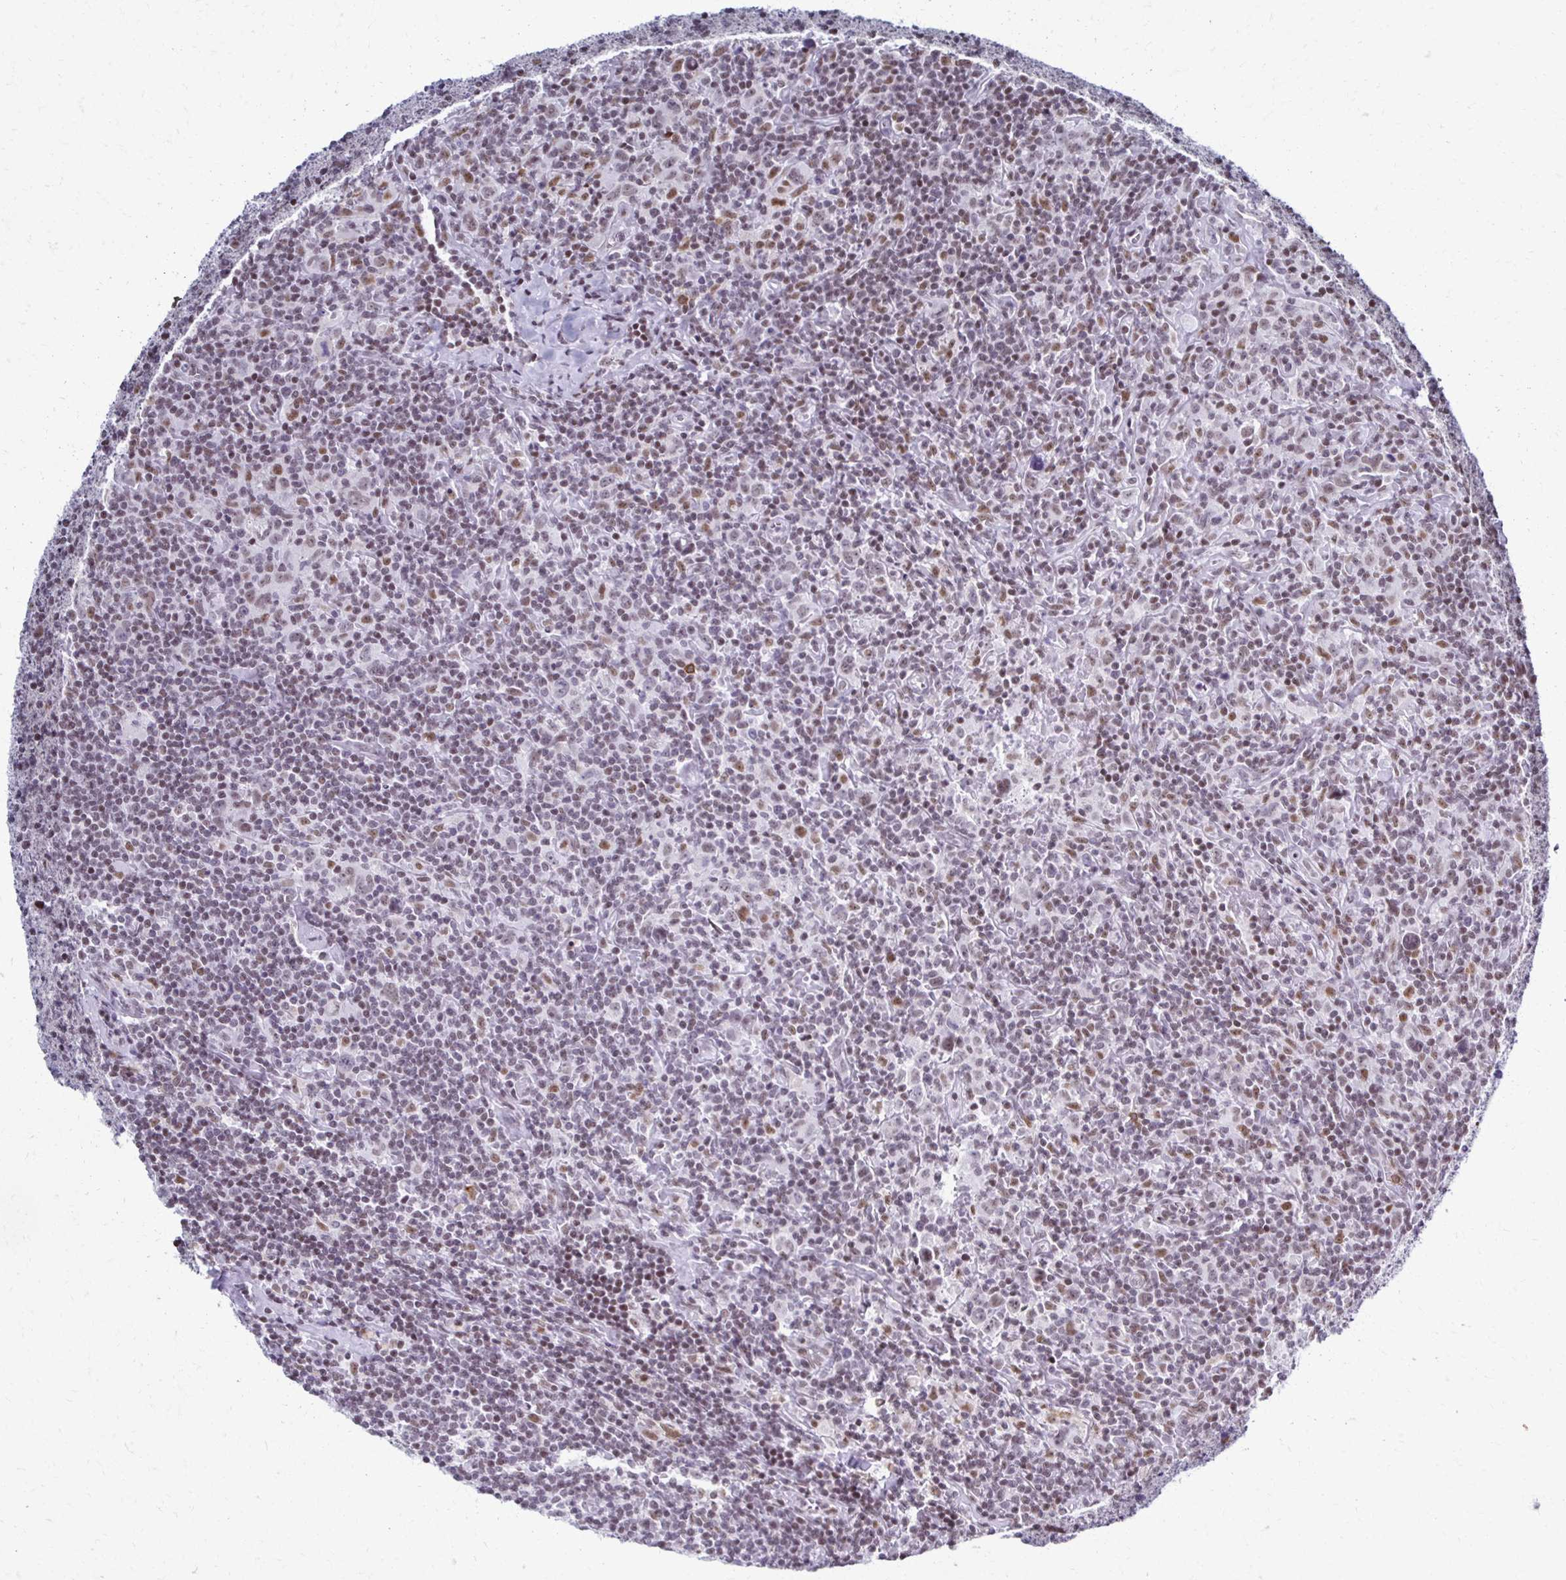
{"staining": {"intensity": "weak", "quantity": ">75%", "location": "nuclear"}, "tissue": "lymphoma", "cell_type": "Tumor cells", "image_type": "cancer", "snomed": [{"axis": "morphology", "description": "Hodgkin's disease, NOS"}, {"axis": "topography", "description": "Lymph node"}], "caption": "Protein expression analysis of human lymphoma reveals weak nuclear positivity in about >75% of tumor cells. Using DAB (brown) and hematoxylin (blue) stains, captured at high magnification using brightfield microscopy.", "gene": "IRF7", "patient": {"sex": "female", "age": 18}}